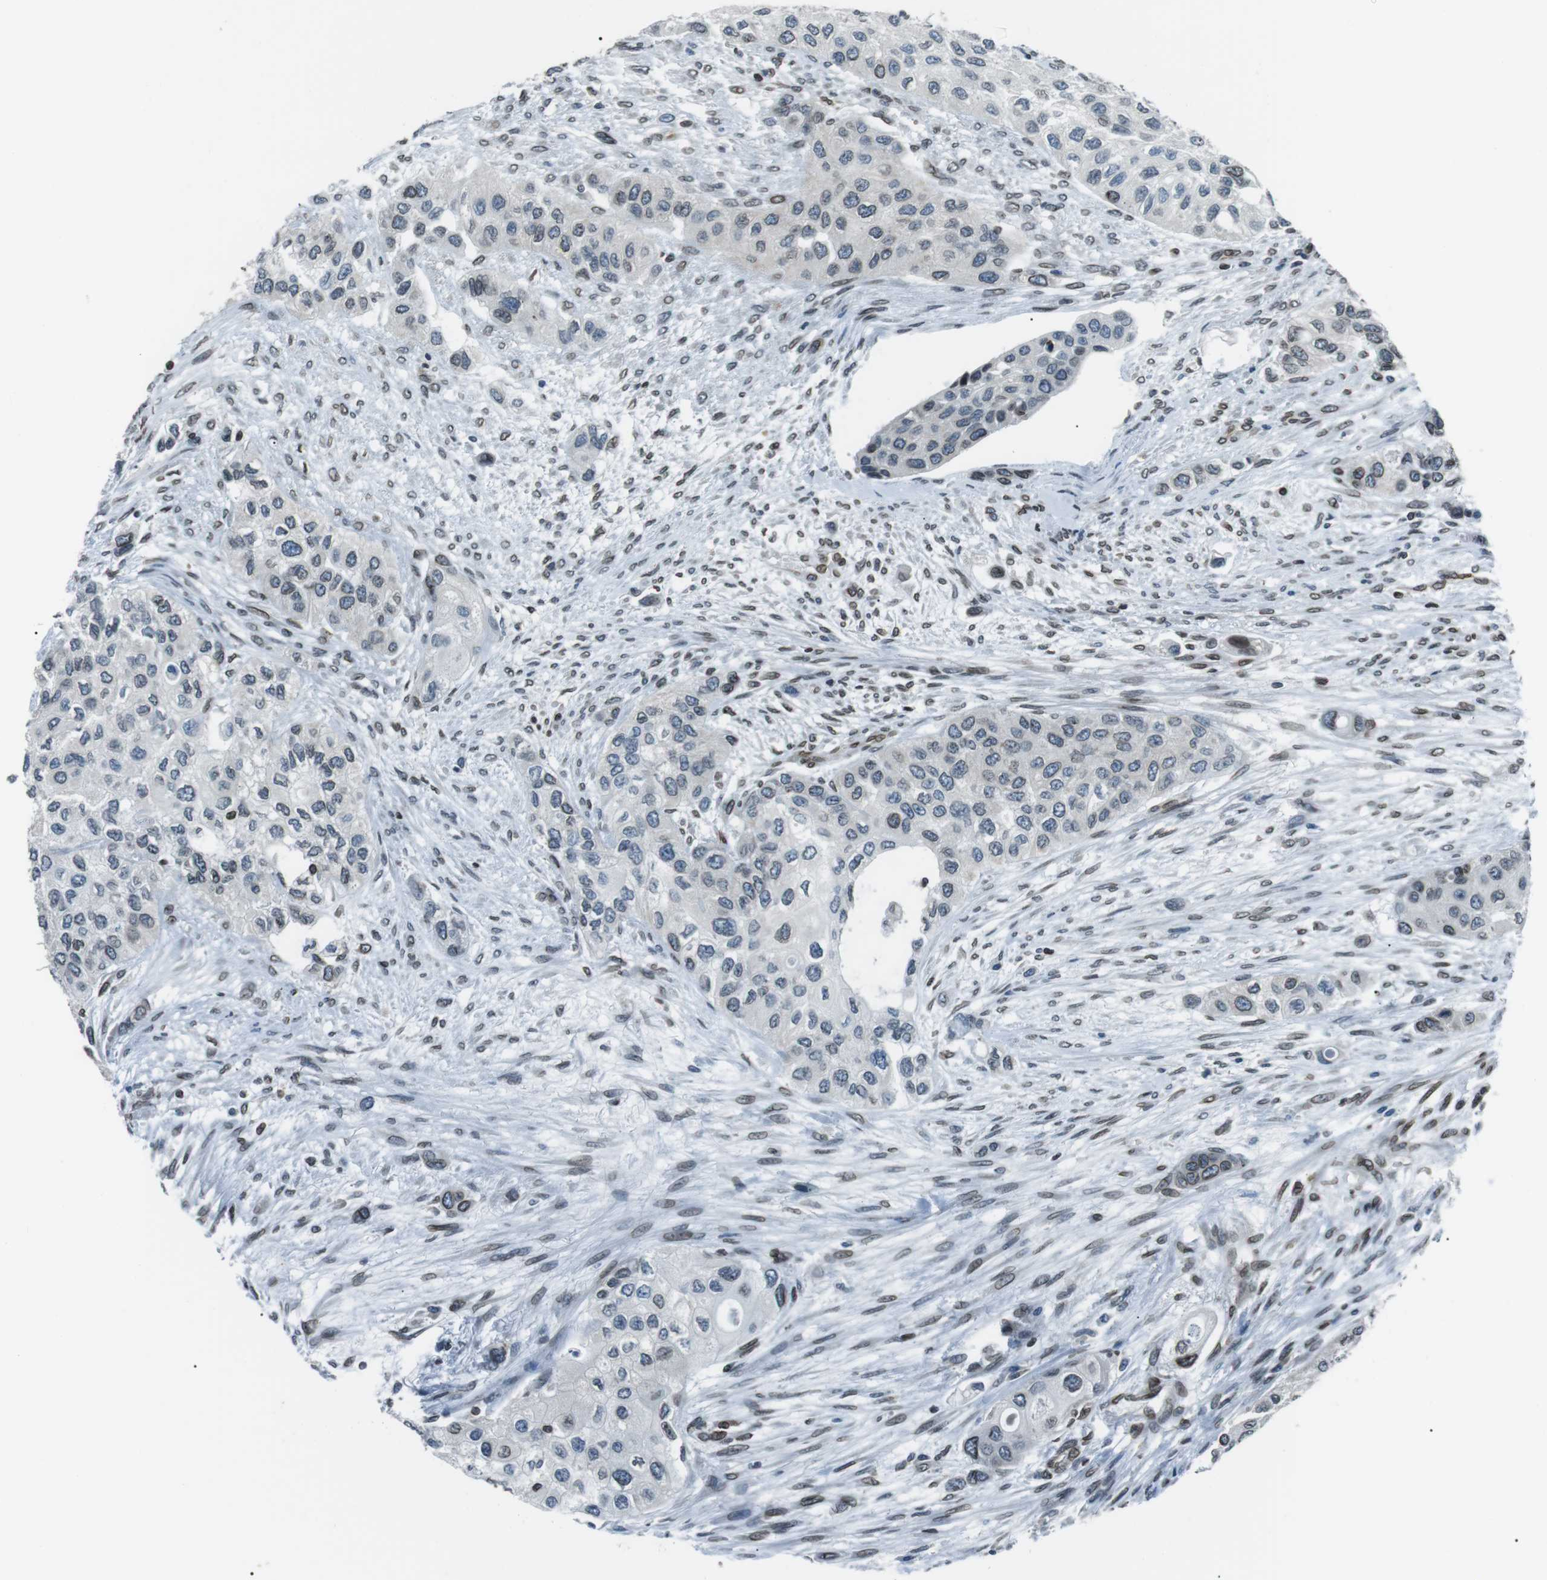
{"staining": {"intensity": "weak", "quantity": "<25%", "location": "cytoplasmic/membranous,nuclear"}, "tissue": "urothelial cancer", "cell_type": "Tumor cells", "image_type": "cancer", "snomed": [{"axis": "morphology", "description": "Urothelial carcinoma, High grade"}, {"axis": "topography", "description": "Urinary bladder"}], "caption": "This is an immunohistochemistry (IHC) micrograph of human urothelial cancer. There is no positivity in tumor cells.", "gene": "TMX4", "patient": {"sex": "female", "age": 56}}